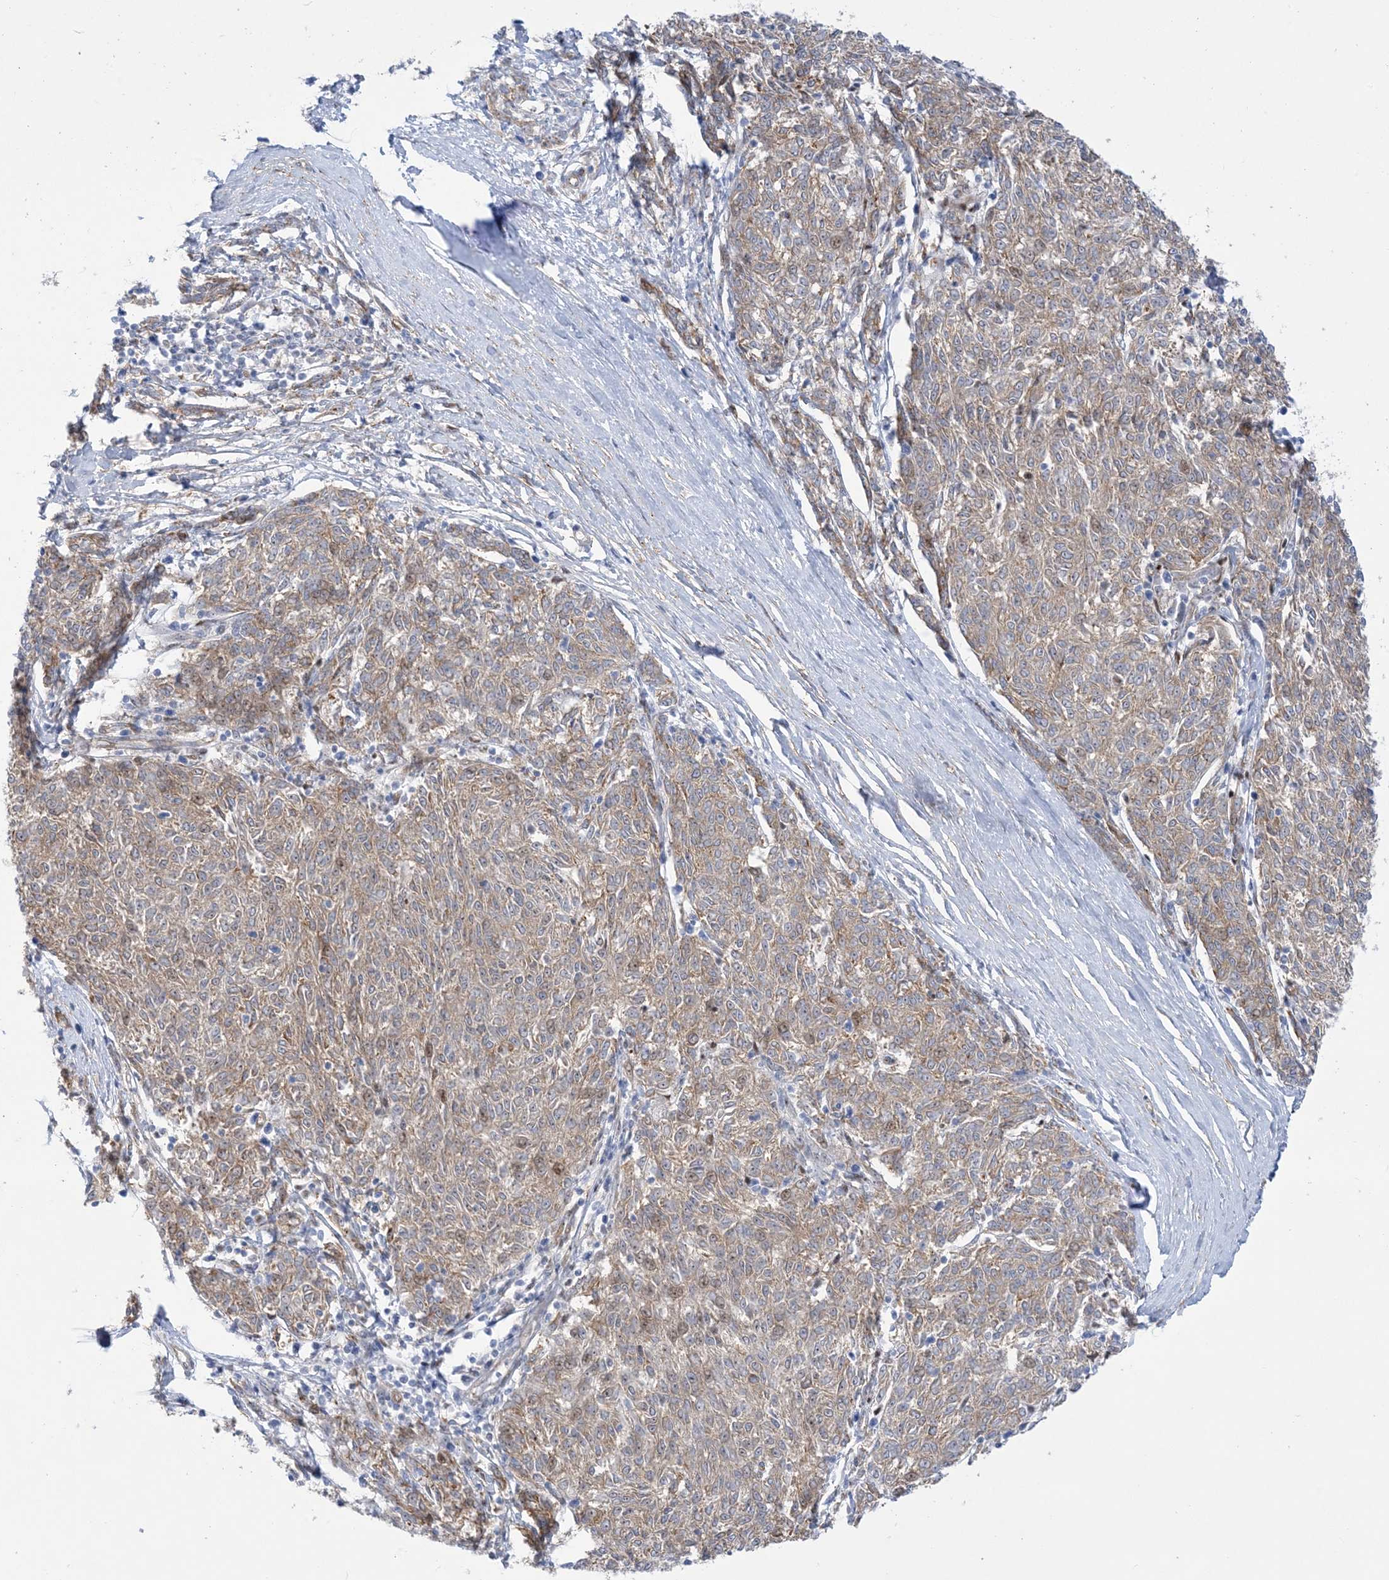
{"staining": {"intensity": "weak", "quantity": ">75%", "location": "cytoplasmic/membranous,nuclear"}, "tissue": "melanoma", "cell_type": "Tumor cells", "image_type": "cancer", "snomed": [{"axis": "morphology", "description": "Malignant melanoma, NOS"}, {"axis": "topography", "description": "Skin"}], "caption": "DAB immunohistochemical staining of malignant melanoma demonstrates weak cytoplasmic/membranous and nuclear protein positivity in about >75% of tumor cells. The protein is stained brown, and the nuclei are stained in blue (DAB IHC with brightfield microscopy, high magnification).", "gene": "MARS2", "patient": {"sex": "female", "age": 72}}